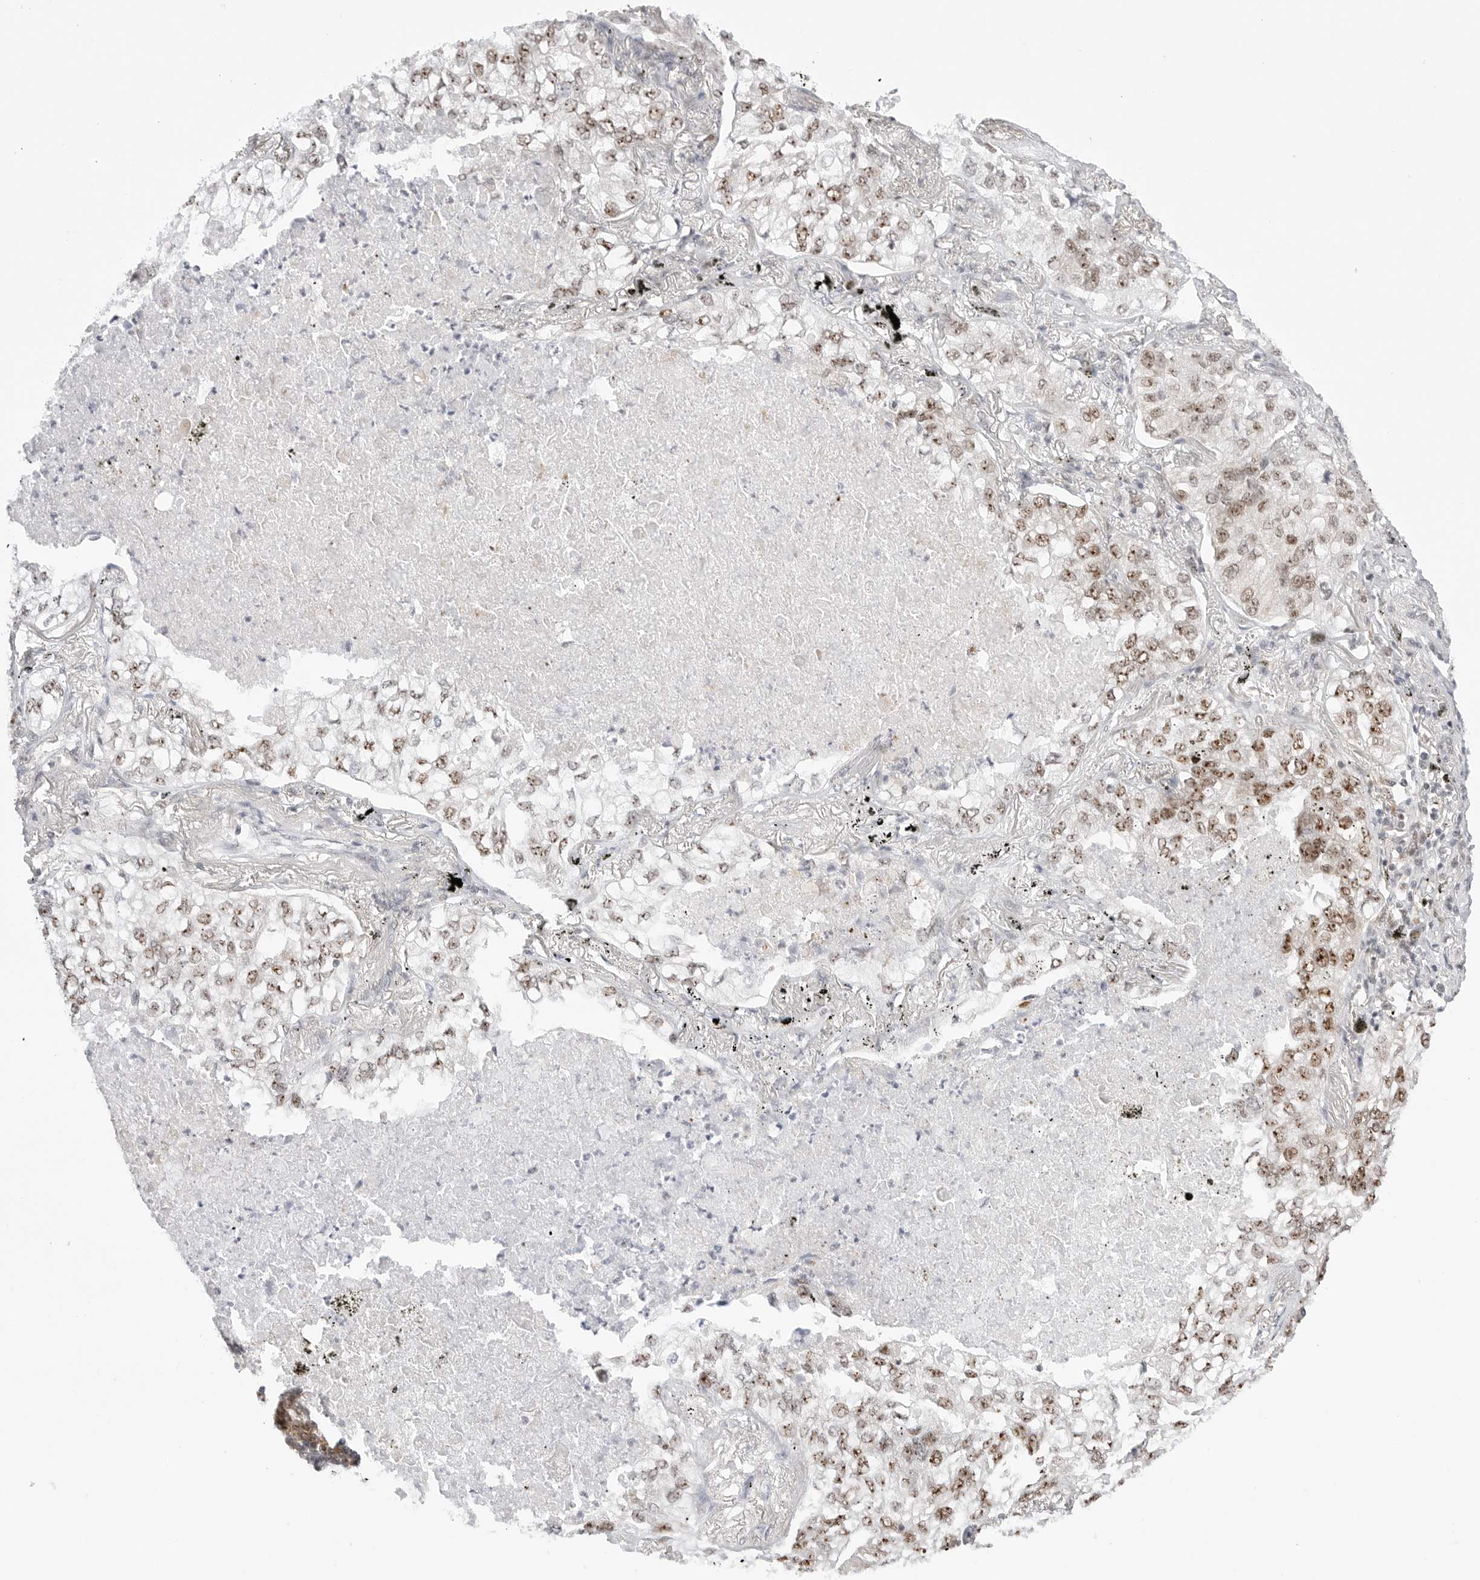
{"staining": {"intensity": "moderate", "quantity": ">75%", "location": "nuclear"}, "tissue": "lung cancer", "cell_type": "Tumor cells", "image_type": "cancer", "snomed": [{"axis": "morphology", "description": "Adenocarcinoma, NOS"}, {"axis": "topography", "description": "Lung"}], "caption": "IHC of lung cancer displays medium levels of moderate nuclear positivity in approximately >75% of tumor cells.", "gene": "C1orf162", "patient": {"sex": "male", "age": 65}}